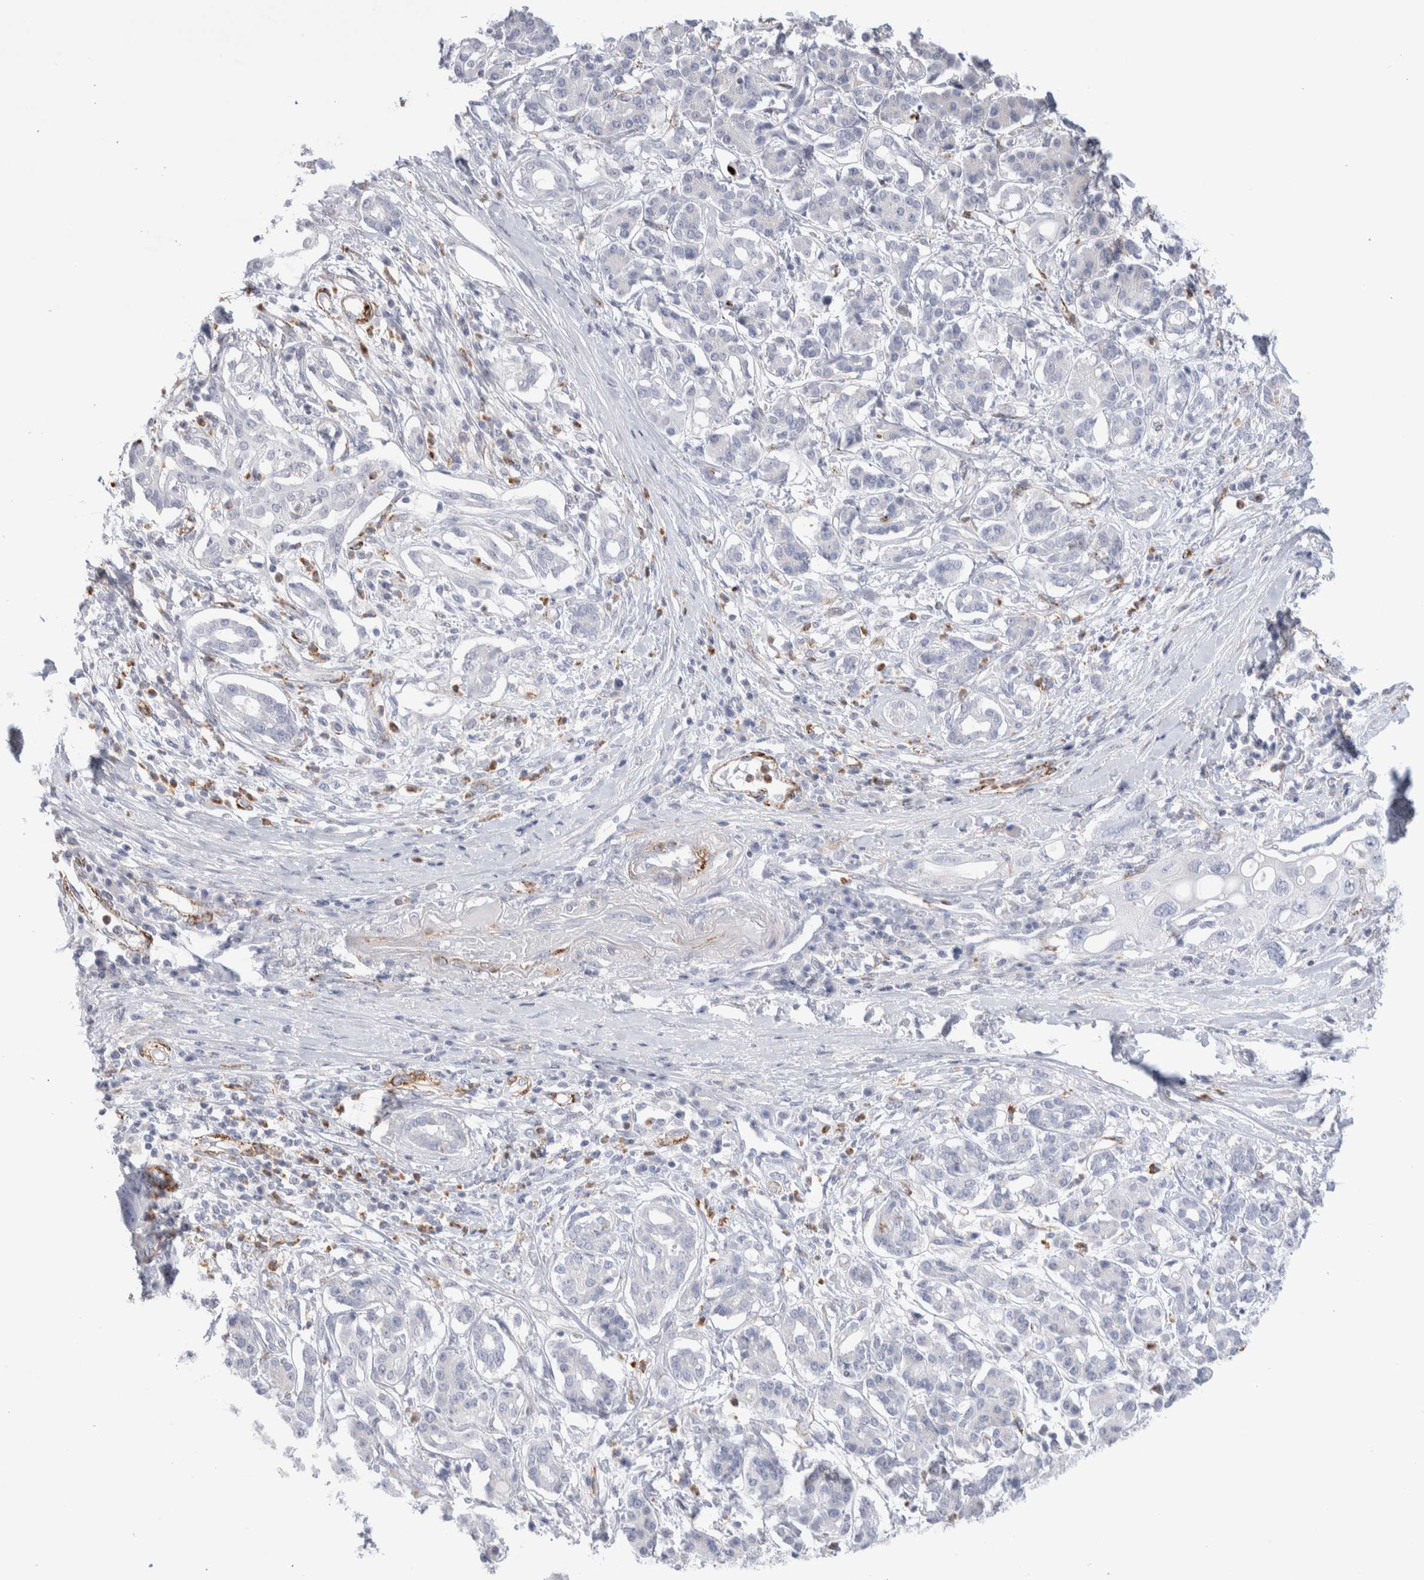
{"staining": {"intensity": "negative", "quantity": "none", "location": "none"}, "tissue": "pancreatic cancer", "cell_type": "Tumor cells", "image_type": "cancer", "snomed": [{"axis": "morphology", "description": "Adenocarcinoma, NOS"}, {"axis": "topography", "description": "Pancreas"}], "caption": "Tumor cells show no significant protein positivity in pancreatic adenocarcinoma.", "gene": "SEPTIN4", "patient": {"sex": "female", "age": 56}}